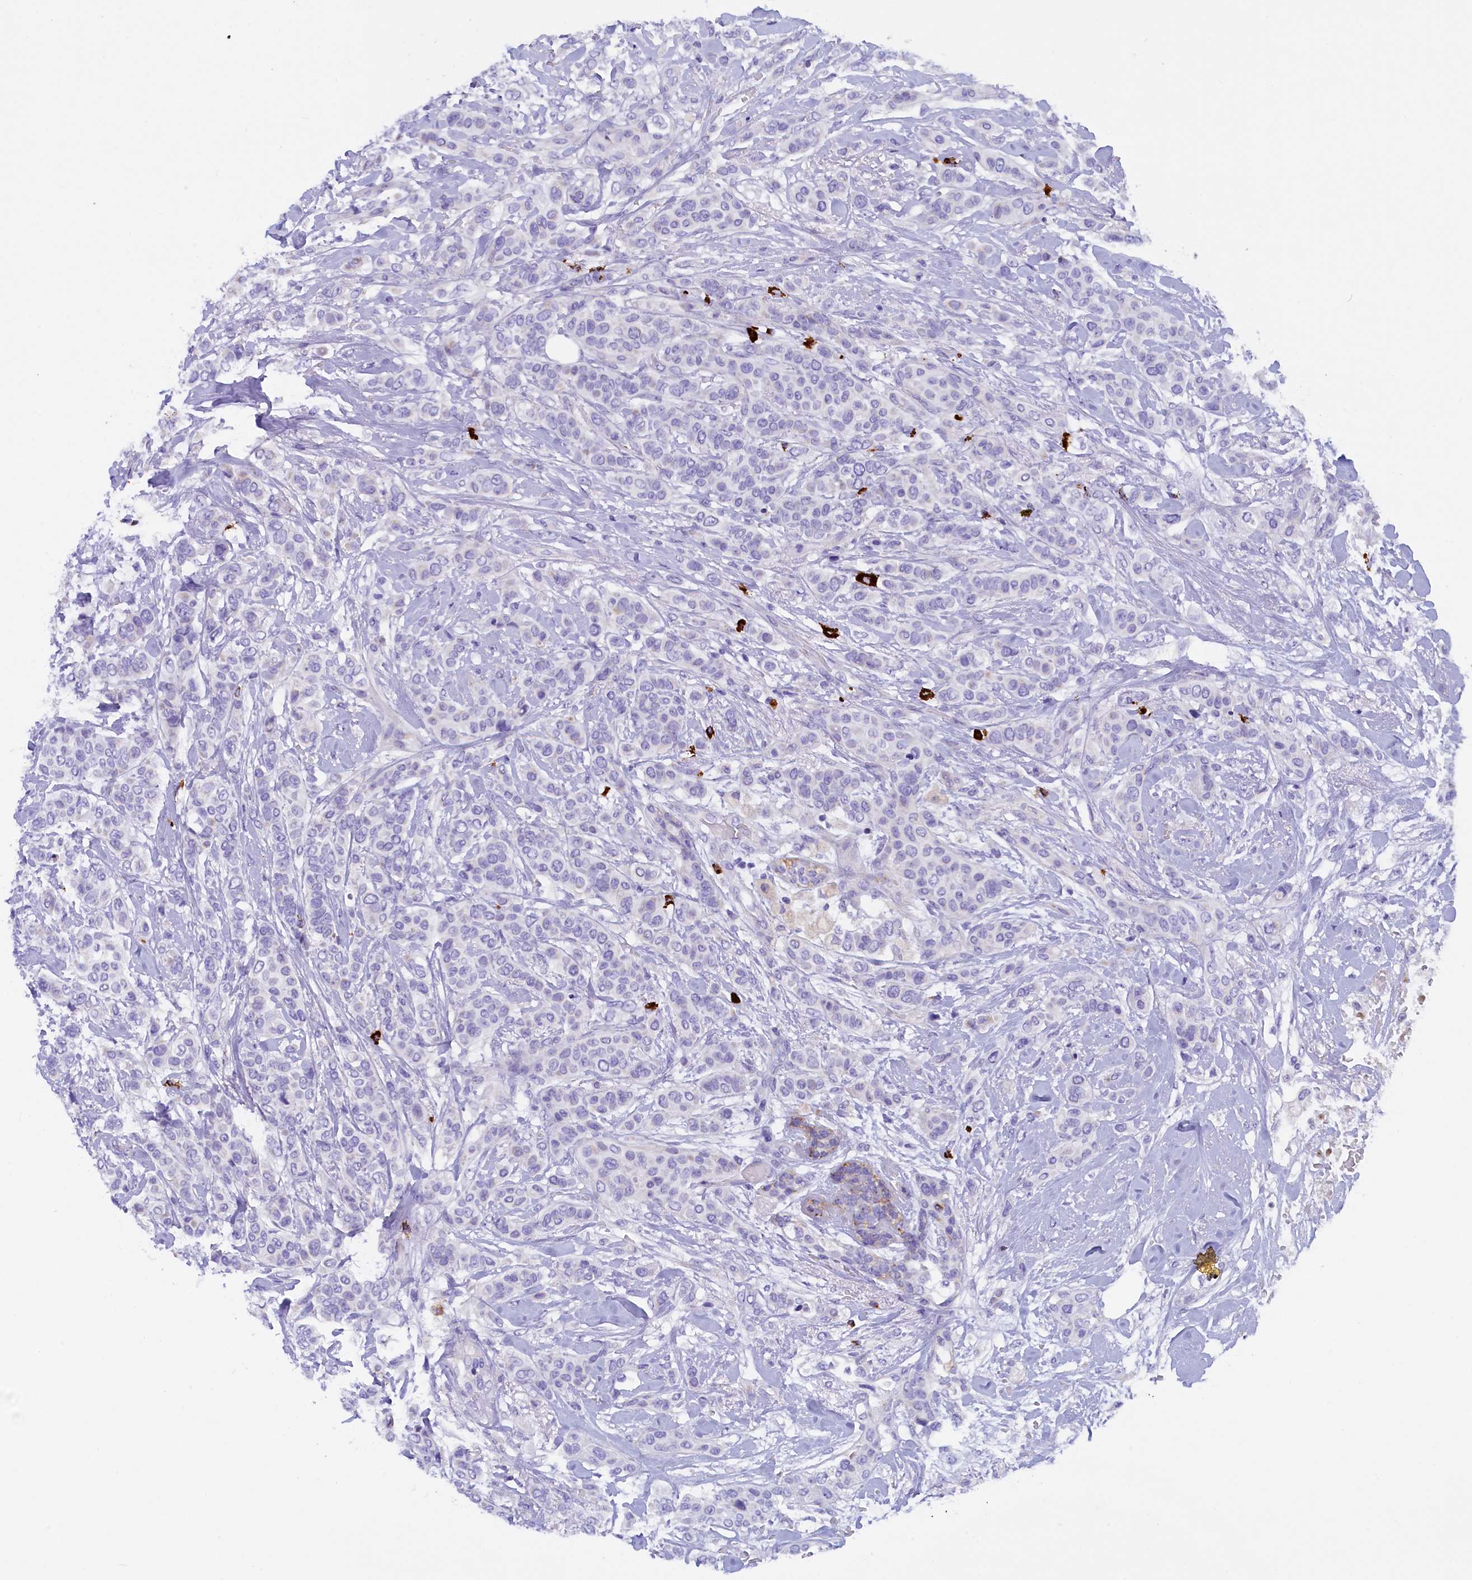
{"staining": {"intensity": "negative", "quantity": "none", "location": "none"}, "tissue": "breast cancer", "cell_type": "Tumor cells", "image_type": "cancer", "snomed": [{"axis": "morphology", "description": "Lobular carcinoma"}, {"axis": "topography", "description": "Breast"}], "caption": "The immunohistochemistry (IHC) micrograph has no significant positivity in tumor cells of breast cancer (lobular carcinoma) tissue.", "gene": "RTTN", "patient": {"sex": "female", "age": 51}}